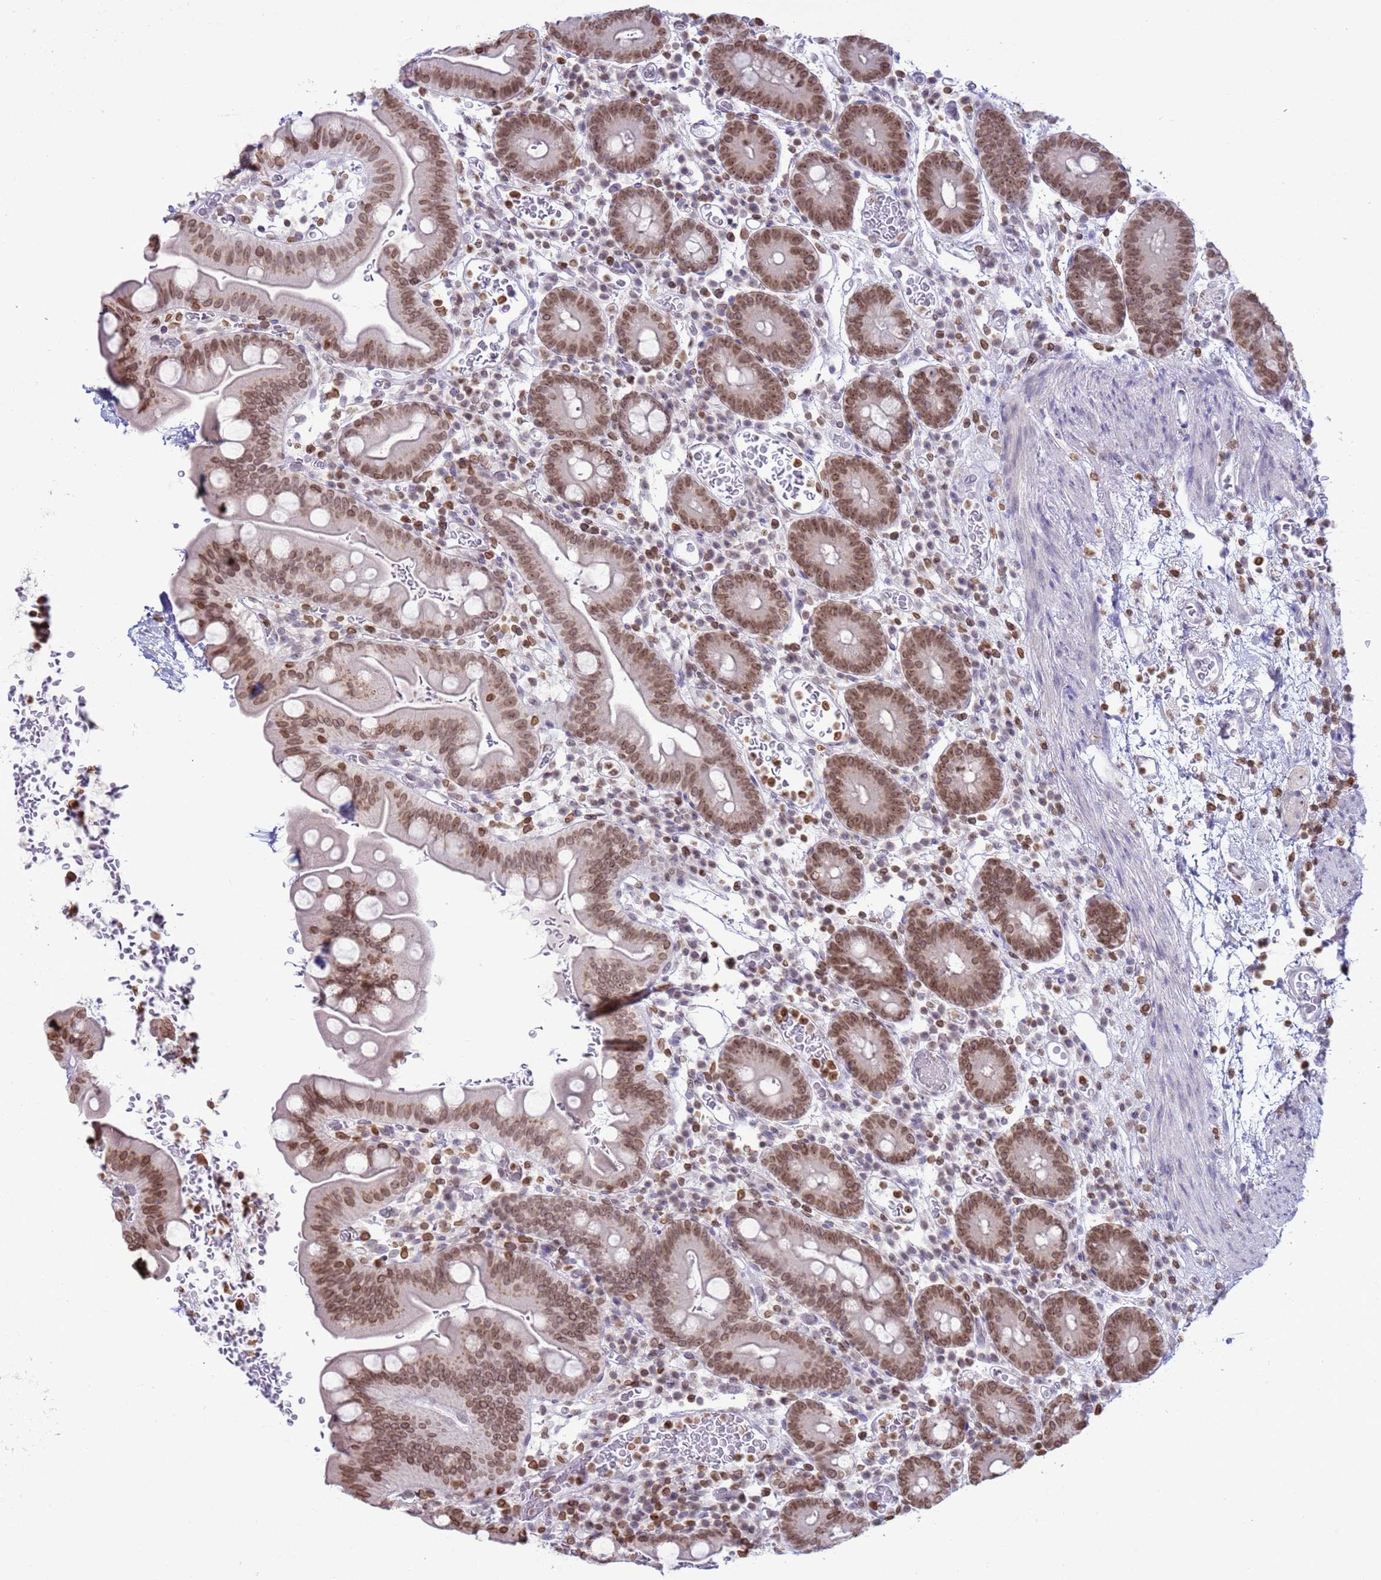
{"staining": {"intensity": "moderate", "quantity": "25%-75%", "location": "cytoplasmic/membranous,nuclear"}, "tissue": "small intestine", "cell_type": "Glandular cells", "image_type": "normal", "snomed": [{"axis": "morphology", "description": "Normal tissue, NOS"}, {"axis": "topography", "description": "Stomach, upper"}, {"axis": "topography", "description": "Stomach, lower"}, {"axis": "topography", "description": "Small intestine"}], "caption": "Small intestine stained for a protein (brown) displays moderate cytoplasmic/membranous,nuclear positive staining in about 25%-75% of glandular cells.", "gene": "DHX37", "patient": {"sex": "male", "age": 68}}